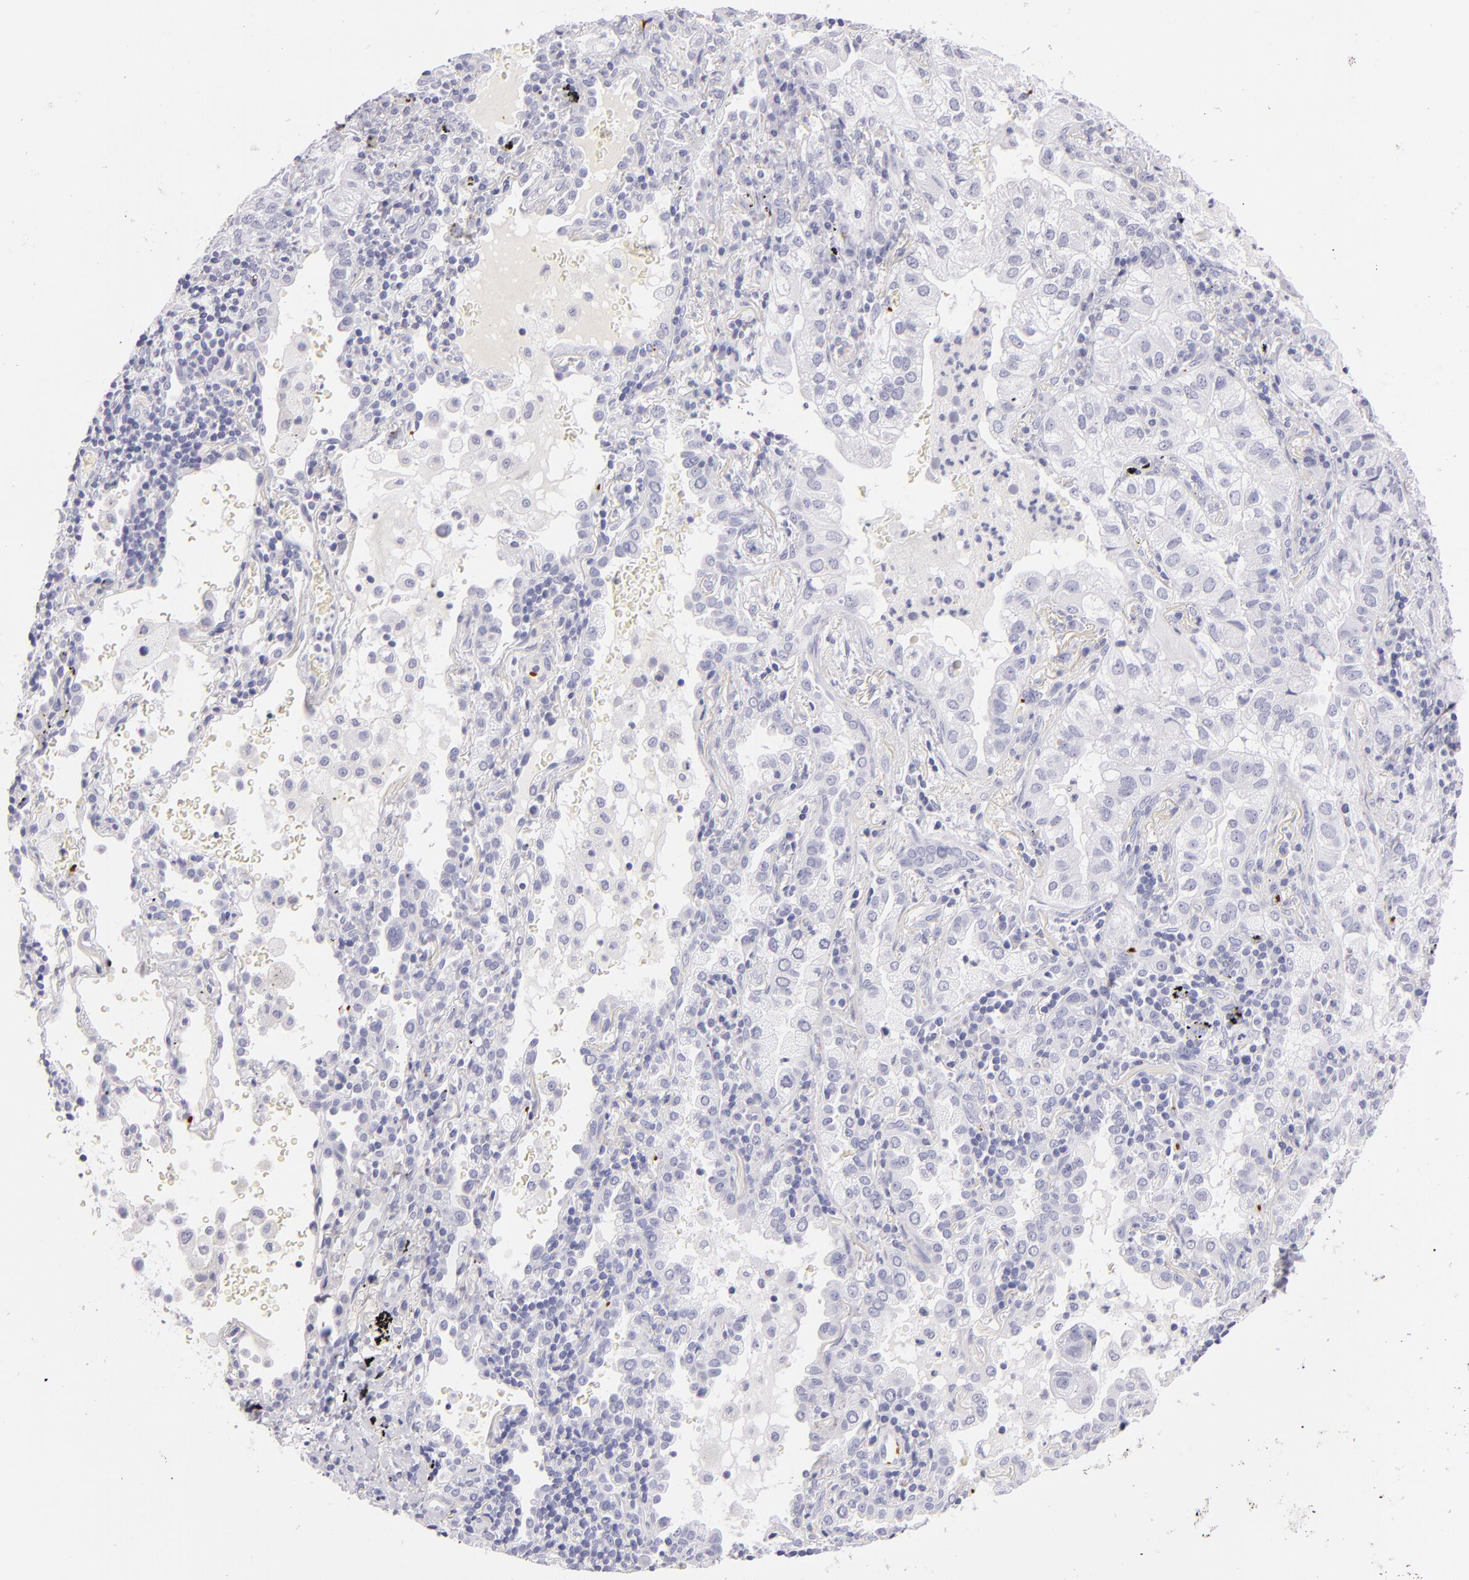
{"staining": {"intensity": "negative", "quantity": "none", "location": "none"}, "tissue": "lung cancer", "cell_type": "Tumor cells", "image_type": "cancer", "snomed": [{"axis": "morphology", "description": "Adenocarcinoma, NOS"}, {"axis": "topography", "description": "Lung"}], "caption": "Tumor cells show no significant positivity in lung cancer (adenocarcinoma).", "gene": "GP1BA", "patient": {"sex": "female", "age": 50}}